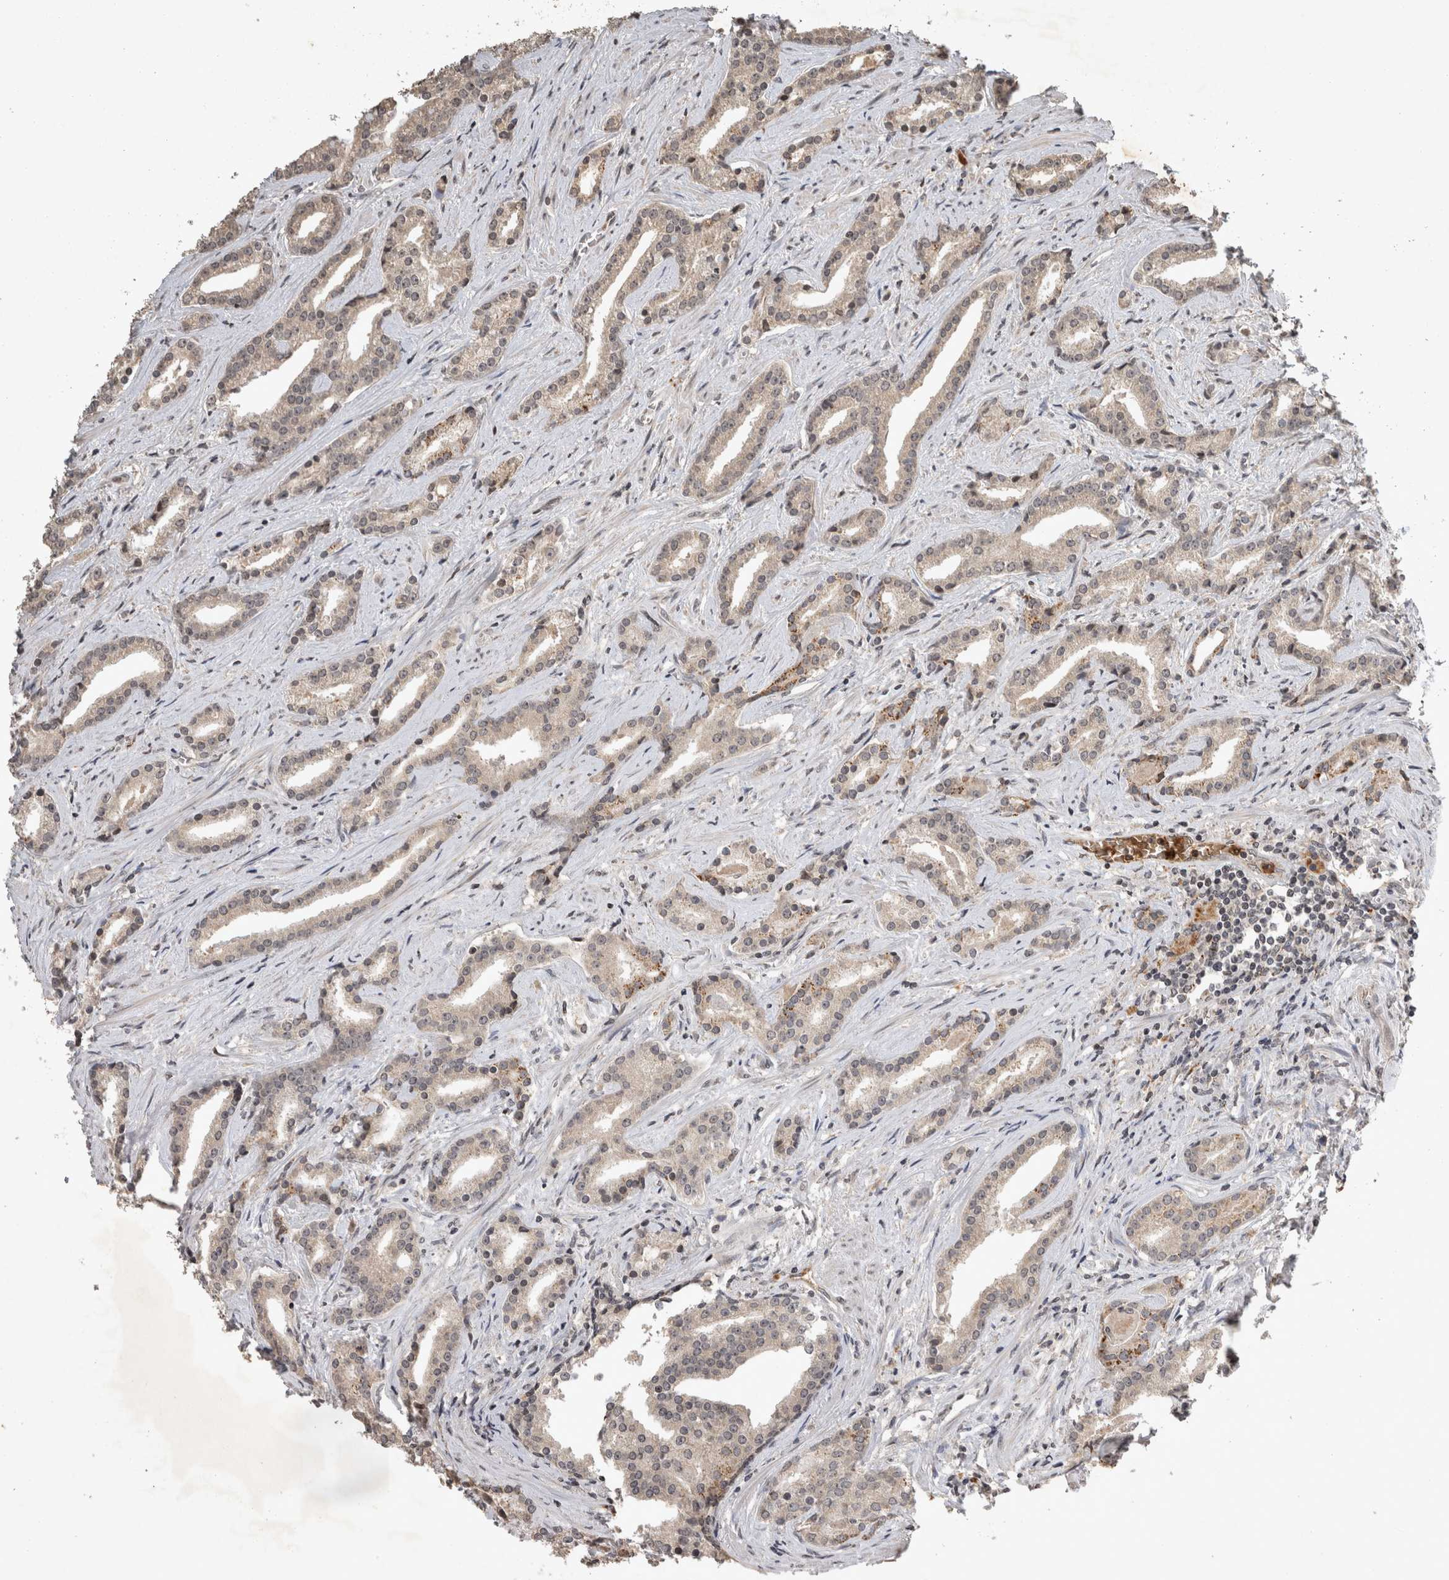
{"staining": {"intensity": "negative", "quantity": "none", "location": "none"}, "tissue": "prostate cancer", "cell_type": "Tumor cells", "image_type": "cancer", "snomed": [{"axis": "morphology", "description": "Adenocarcinoma, Low grade"}, {"axis": "topography", "description": "Prostate"}], "caption": "A high-resolution image shows immunohistochemistry (IHC) staining of prostate adenocarcinoma (low-grade), which demonstrates no significant expression in tumor cells.", "gene": "HRK", "patient": {"sex": "male", "age": 67}}